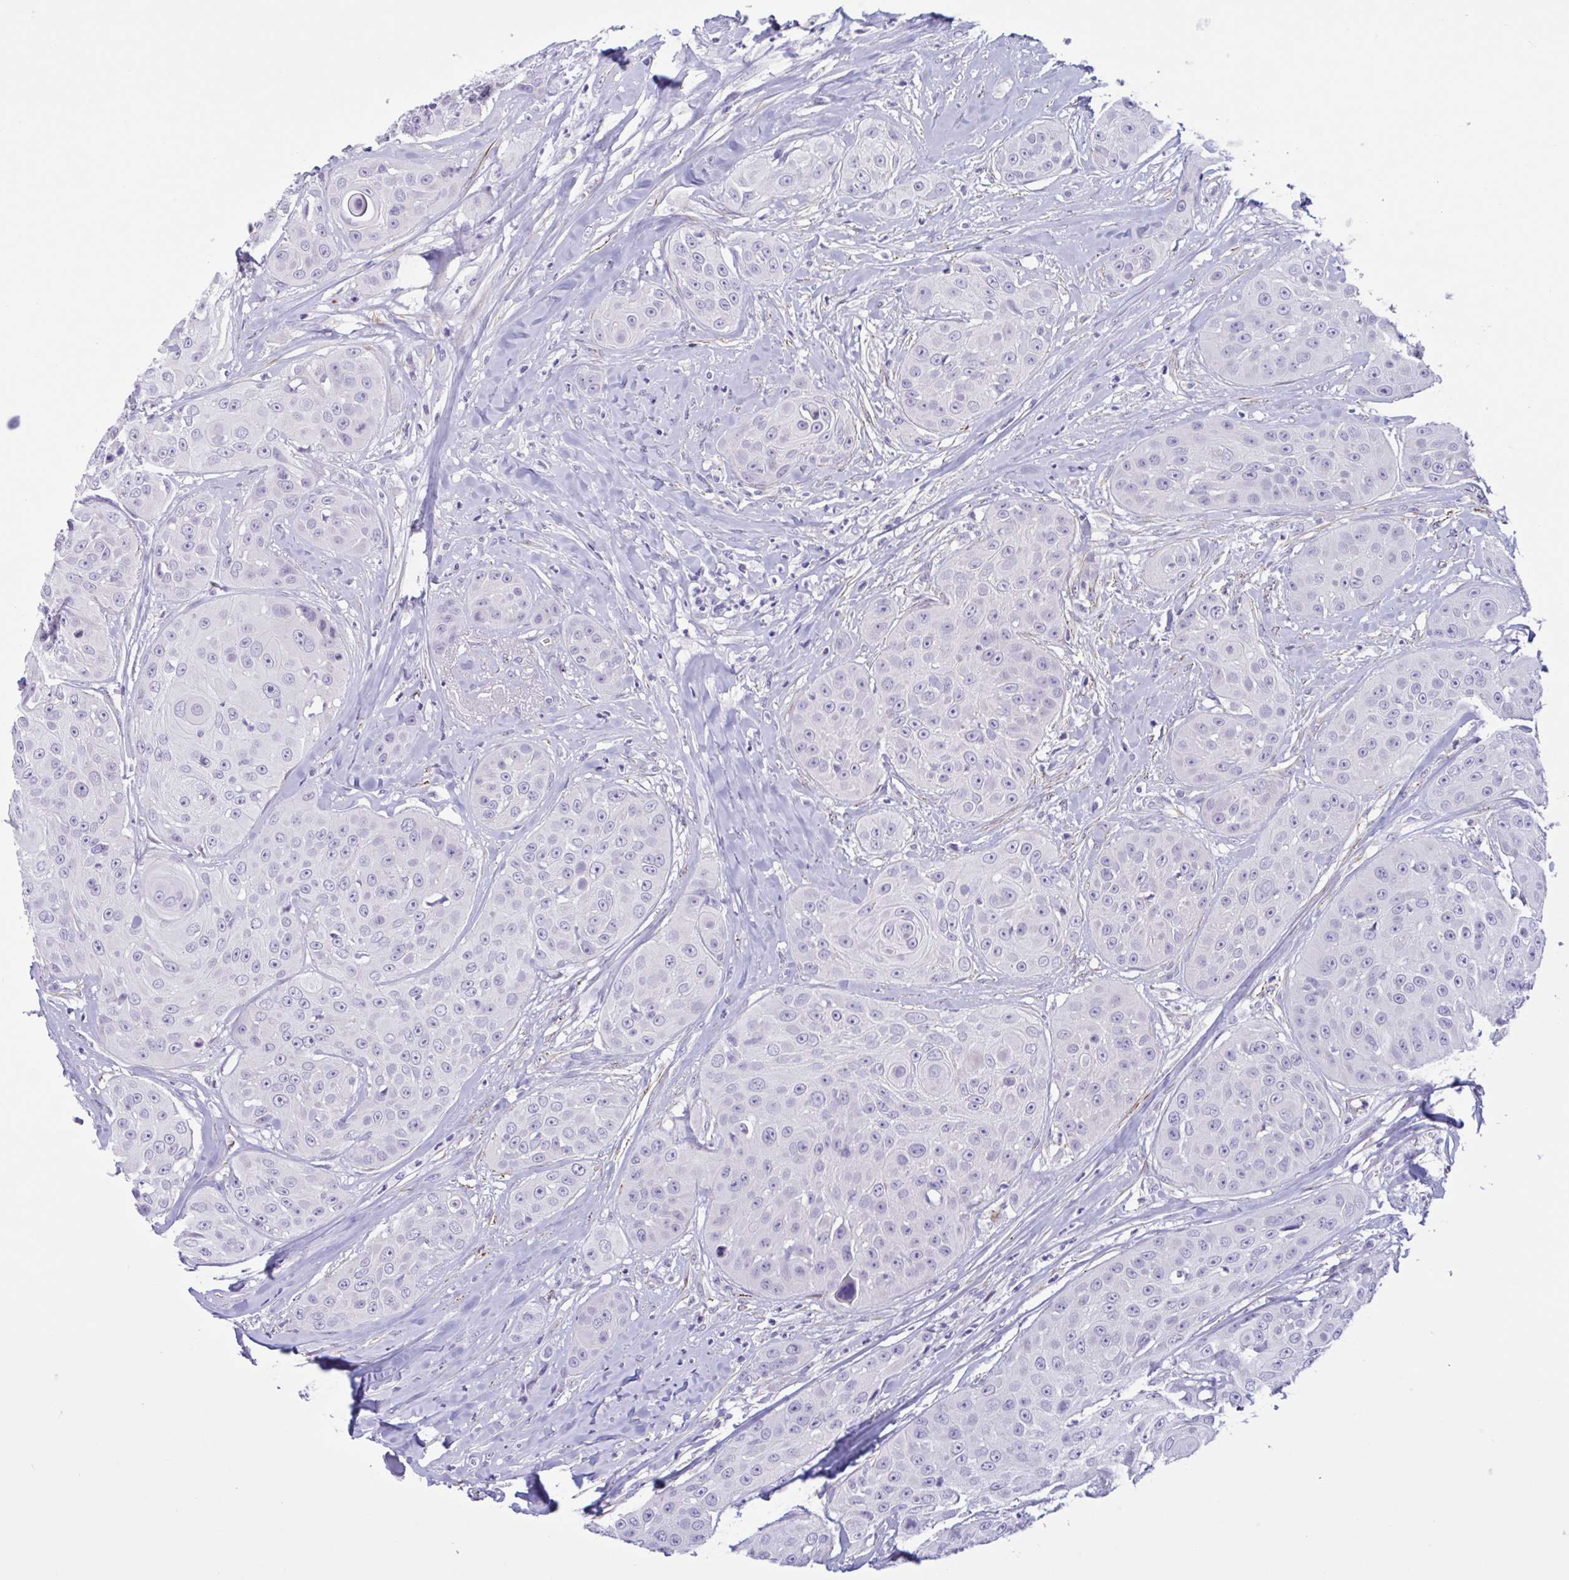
{"staining": {"intensity": "negative", "quantity": "none", "location": "none"}, "tissue": "head and neck cancer", "cell_type": "Tumor cells", "image_type": "cancer", "snomed": [{"axis": "morphology", "description": "Squamous cell carcinoma, NOS"}, {"axis": "topography", "description": "Head-Neck"}], "caption": "A micrograph of squamous cell carcinoma (head and neck) stained for a protein displays no brown staining in tumor cells.", "gene": "AHCYL2", "patient": {"sex": "male", "age": 83}}